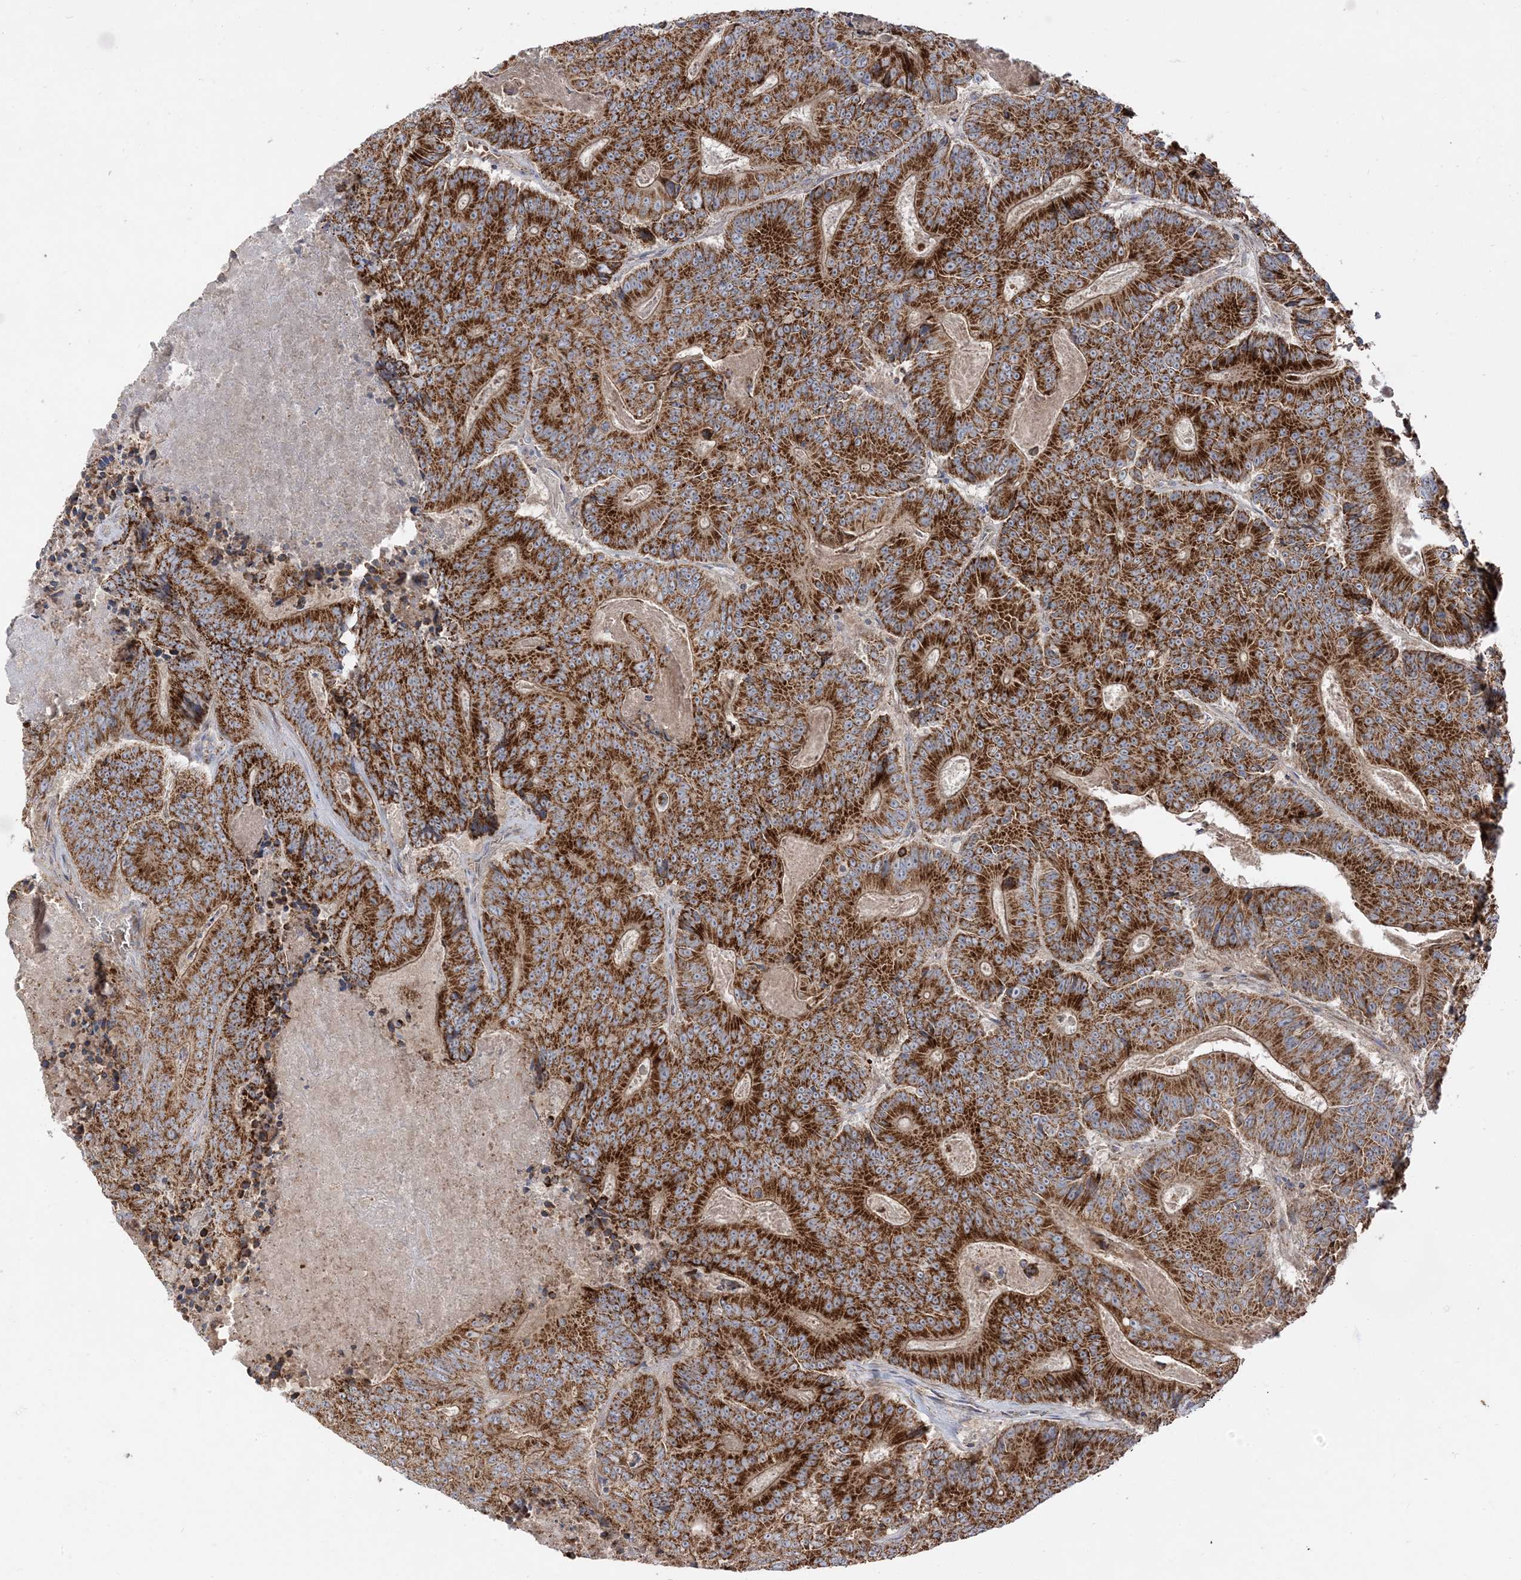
{"staining": {"intensity": "strong", "quantity": ">75%", "location": "cytoplasmic/membranous"}, "tissue": "colorectal cancer", "cell_type": "Tumor cells", "image_type": "cancer", "snomed": [{"axis": "morphology", "description": "Adenocarcinoma, NOS"}, {"axis": "topography", "description": "Colon"}], "caption": "Human adenocarcinoma (colorectal) stained for a protein (brown) reveals strong cytoplasmic/membranous positive staining in approximately >75% of tumor cells.", "gene": "AARS2", "patient": {"sex": "male", "age": 83}}